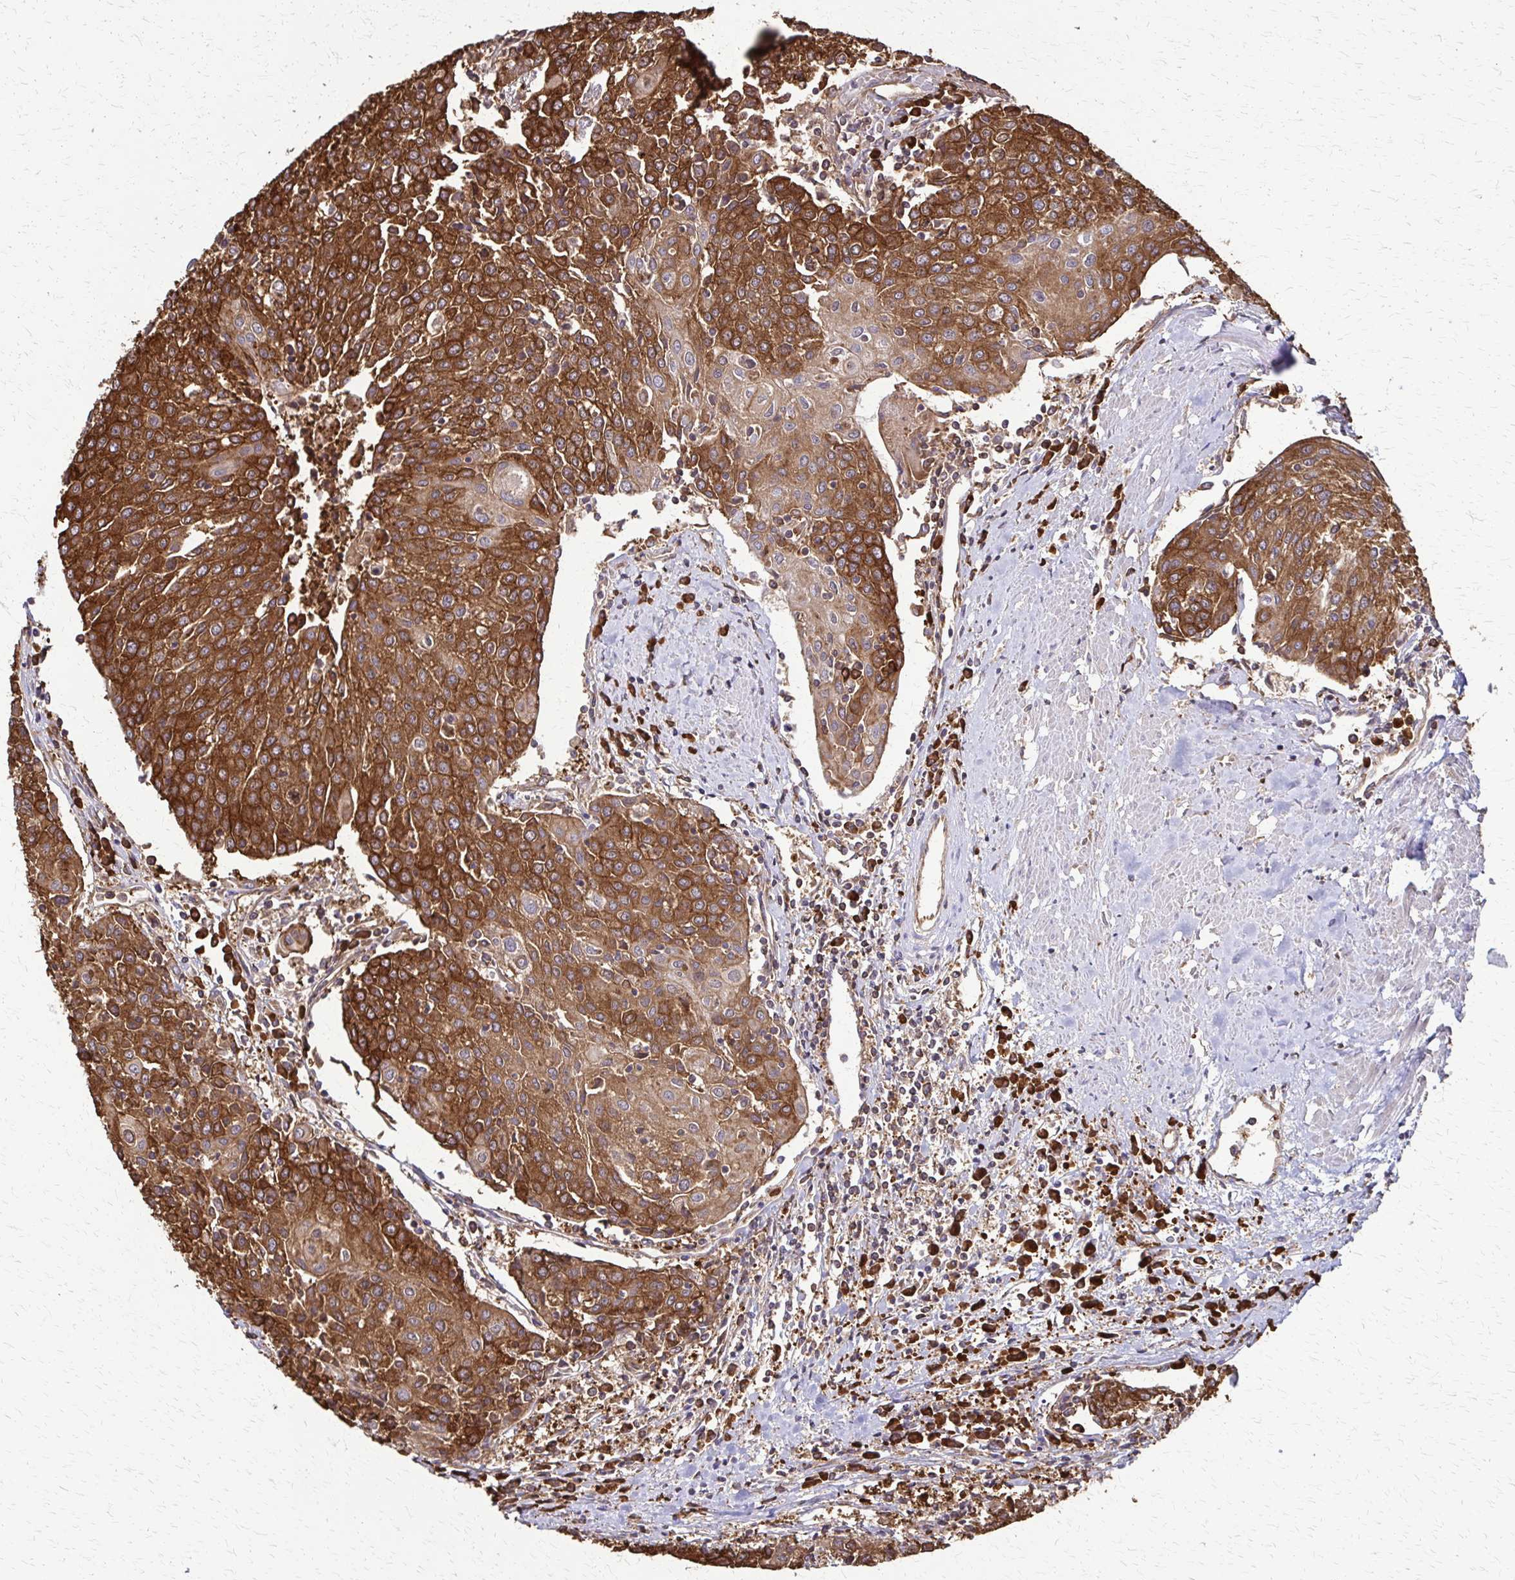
{"staining": {"intensity": "strong", "quantity": ">75%", "location": "cytoplasmic/membranous"}, "tissue": "urothelial cancer", "cell_type": "Tumor cells", "image_type": "cancer", "snomed": [{"axis": "morphology", "description": "Urothelial carcinoma, High grade"}, {"axis": "topography", "description": "Urinary bladder"}], "caption": "Protein expression analysis of human urothelial cancer reveals strong cytoplasmic/membranous expression in approximately >75% of tumor cells.", "gene": "EEF2", "patient": {"sex": "female", "age": 85}}